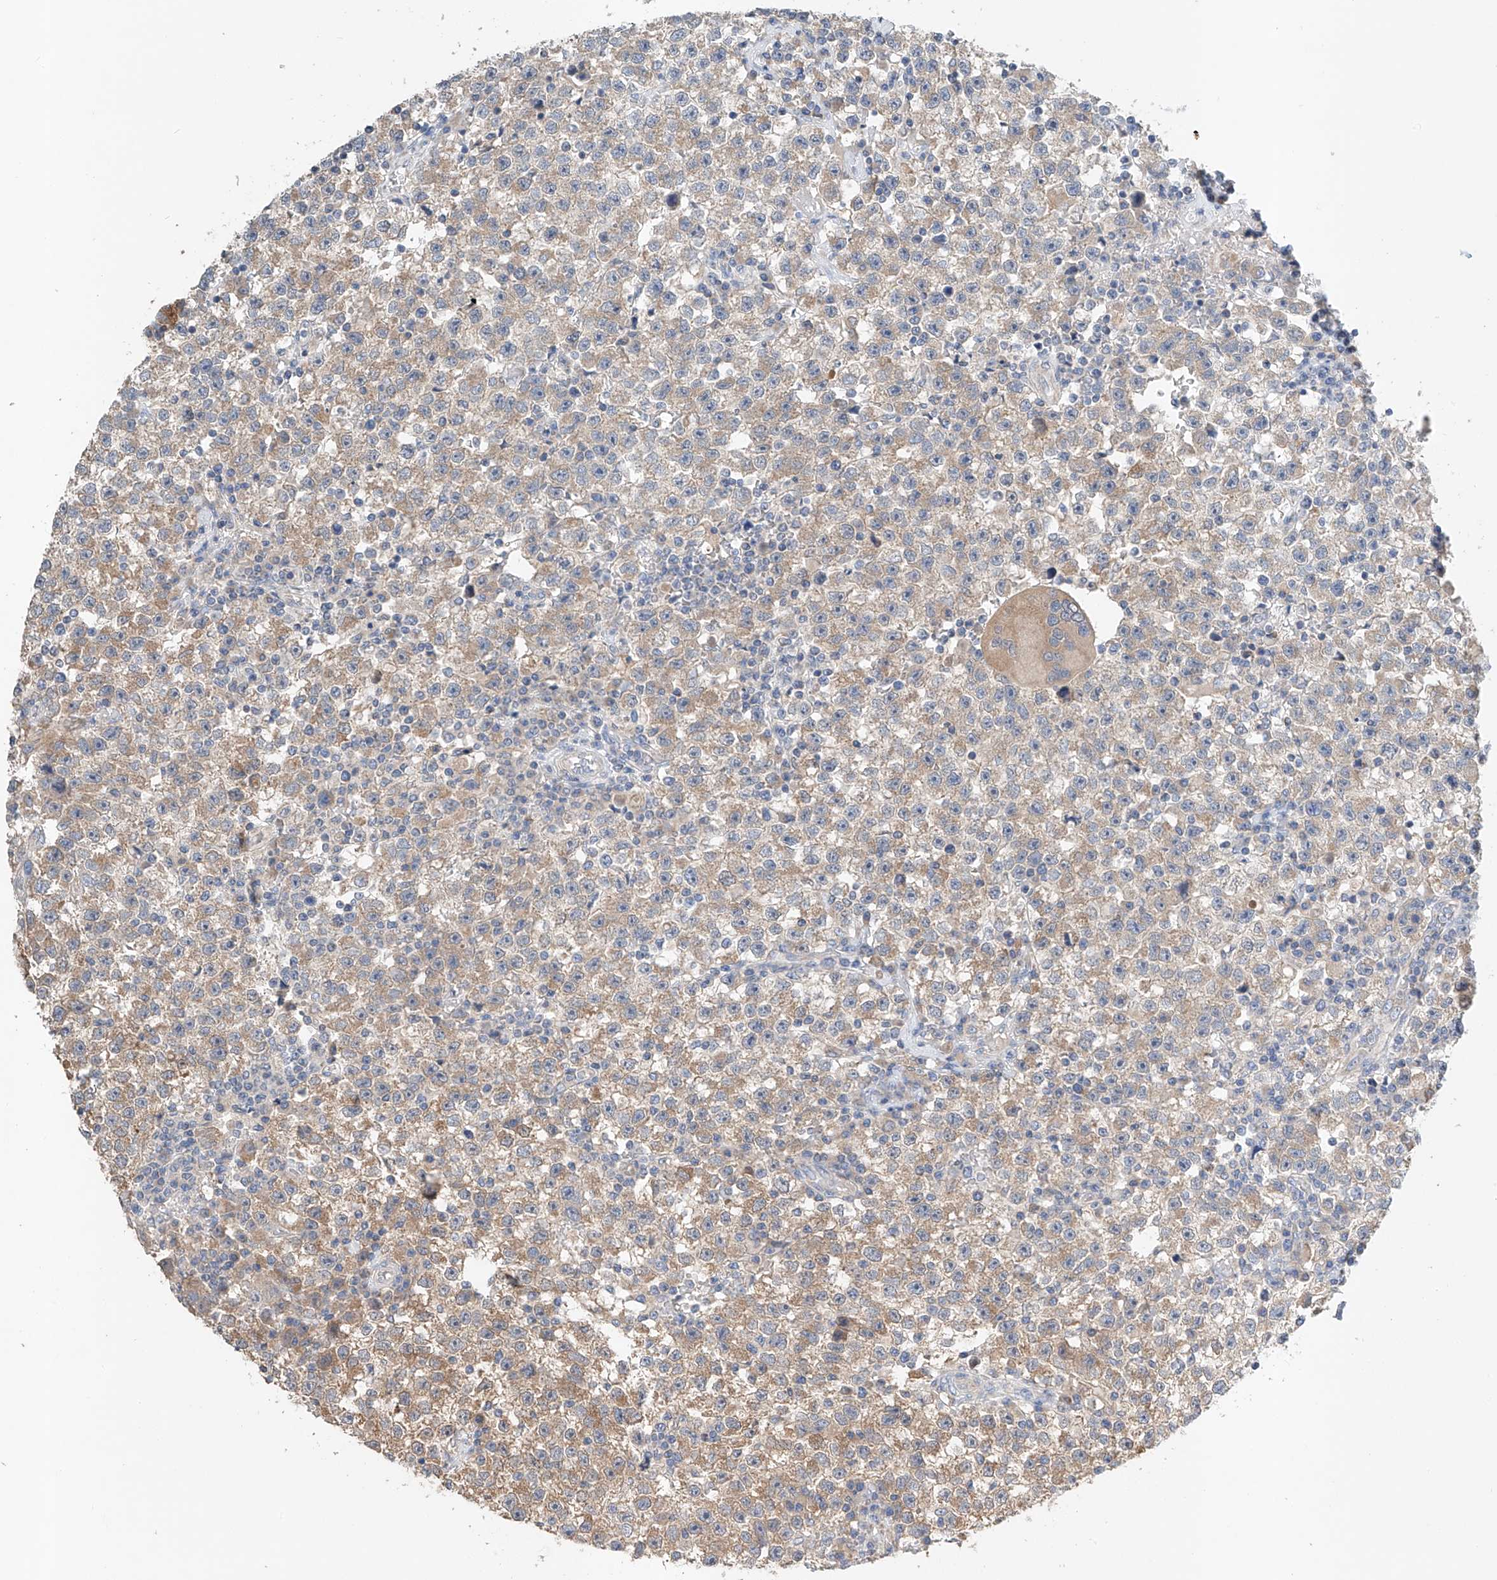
{"staining": {"intensity": "weak", "quantity": ">75%", "location": "cytoplasmic/membranous"}, "tissue": "testis cancer", "cell_type": "Tumor cells", "image_type": "cancer", "snomed": [{"axis": "morphology", "description": "Seminoma, NOS"}, {"axis": "topography", "description": "Testis"}], "caption": "Protein staining shows weak cytoplasmic/membranous expression in approximately >75% of tumor cells in seminoma (testis). The protein is shown in brown color, while the nuclei are stained blue.", "gene": "GPC4", "patient": {"sex": "male", "age": 22}}